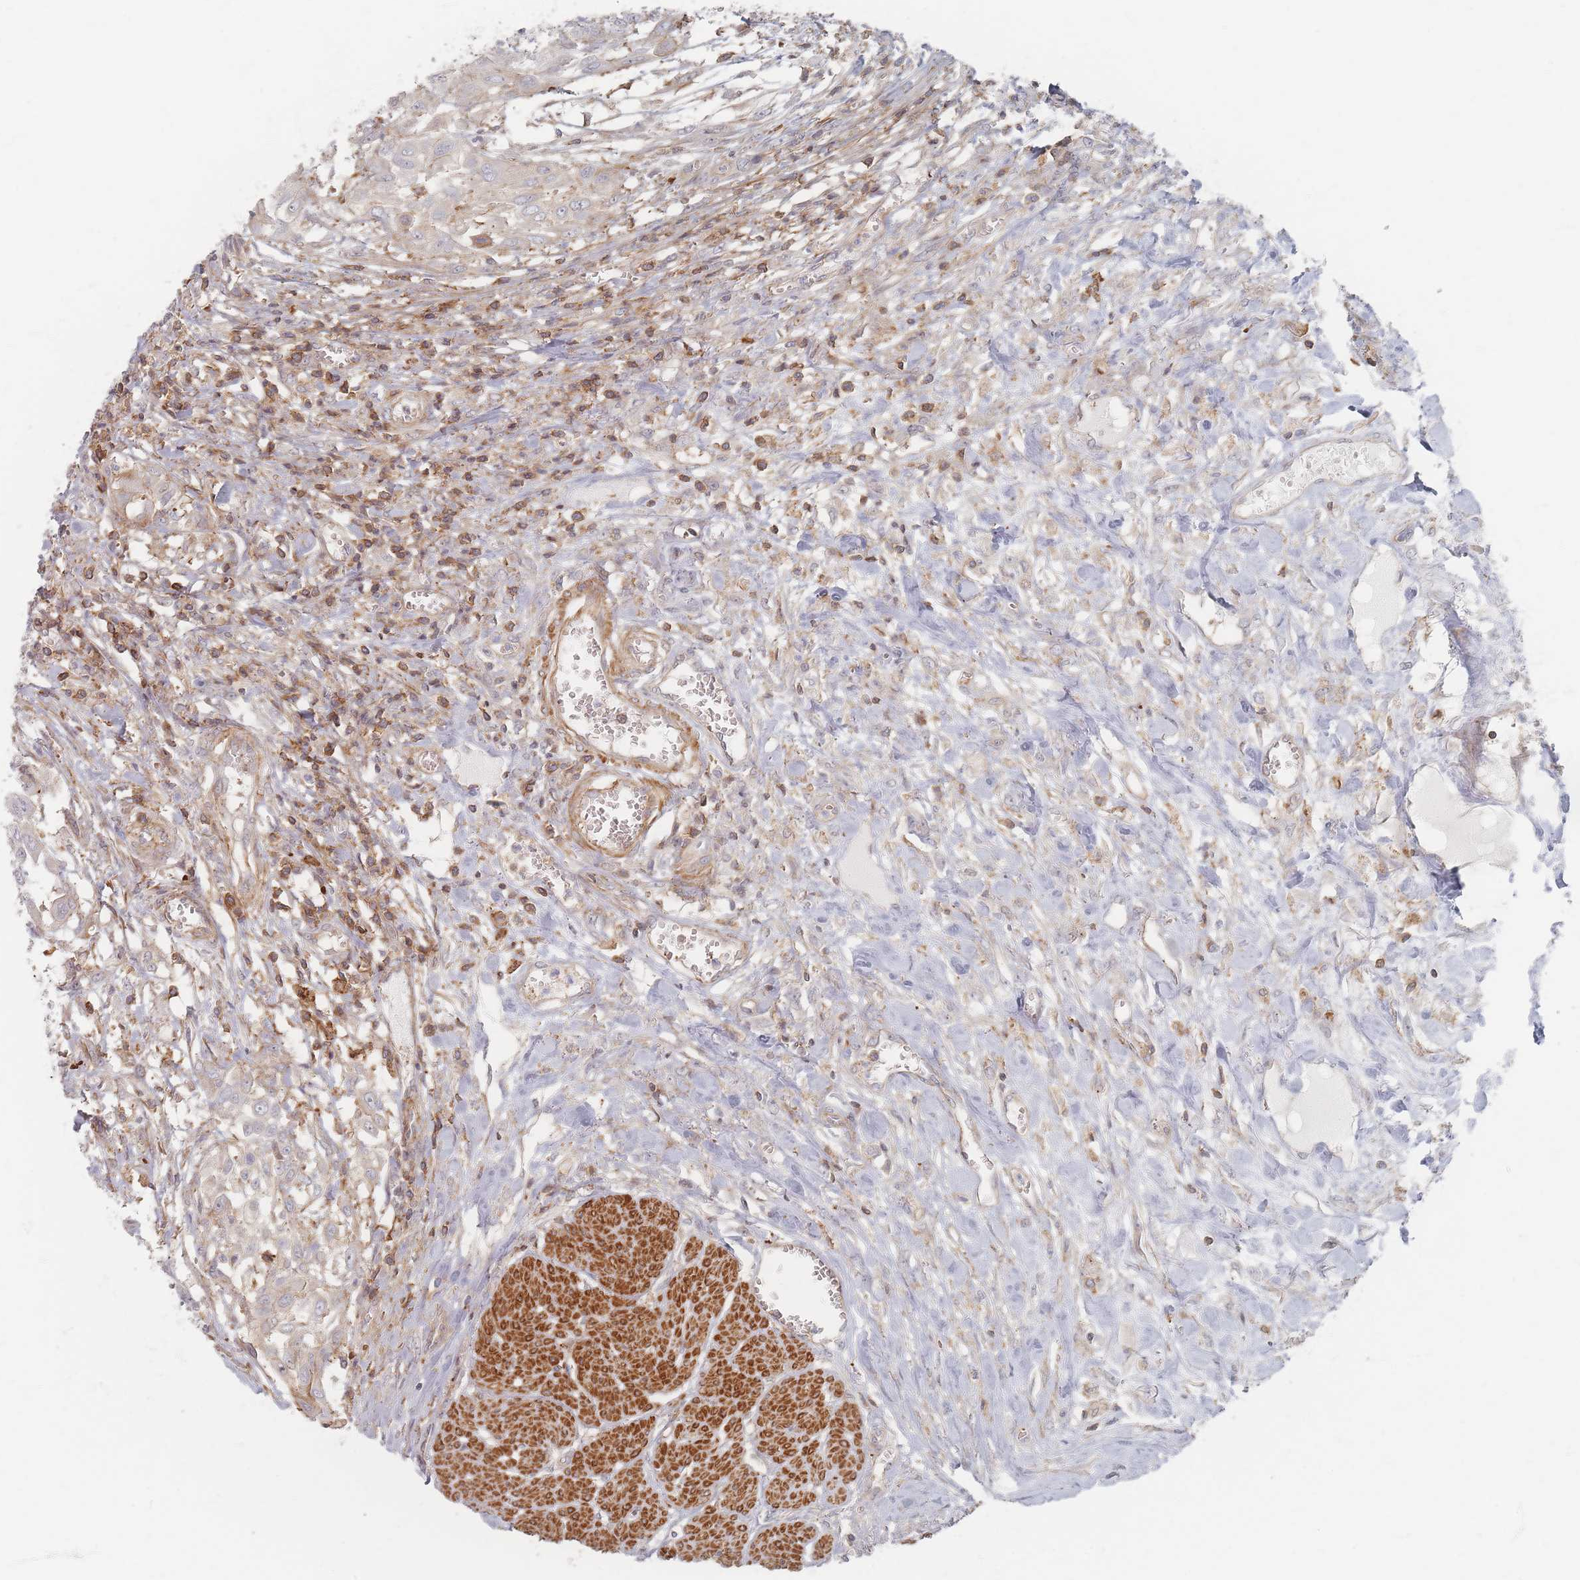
{"staining": {"intensity": "negative", "quantity": "none", "location": "none"}, "tissue": "urothelial cancer", "cell_type": "Tumor cells", "image_type": "cancer", "snomed": [{"axis": "morphology", "description": "Urothelial carcinoma, High grade"}, {"axis": "topography", "description": "Urinary bladder"}], "caption": "This is a image of IHC staining of urothelial cancer, which shows no positivity in tumor cells. Brightfield microscopy of immunohistochemistry (IHC) stained with DAB (3,3'-diaminobenzidine) (brown) and hematoxylin (blue), captured at high magnification.", "gene": "ZNF852", "patient": {"sex": "male", "age": 57}}